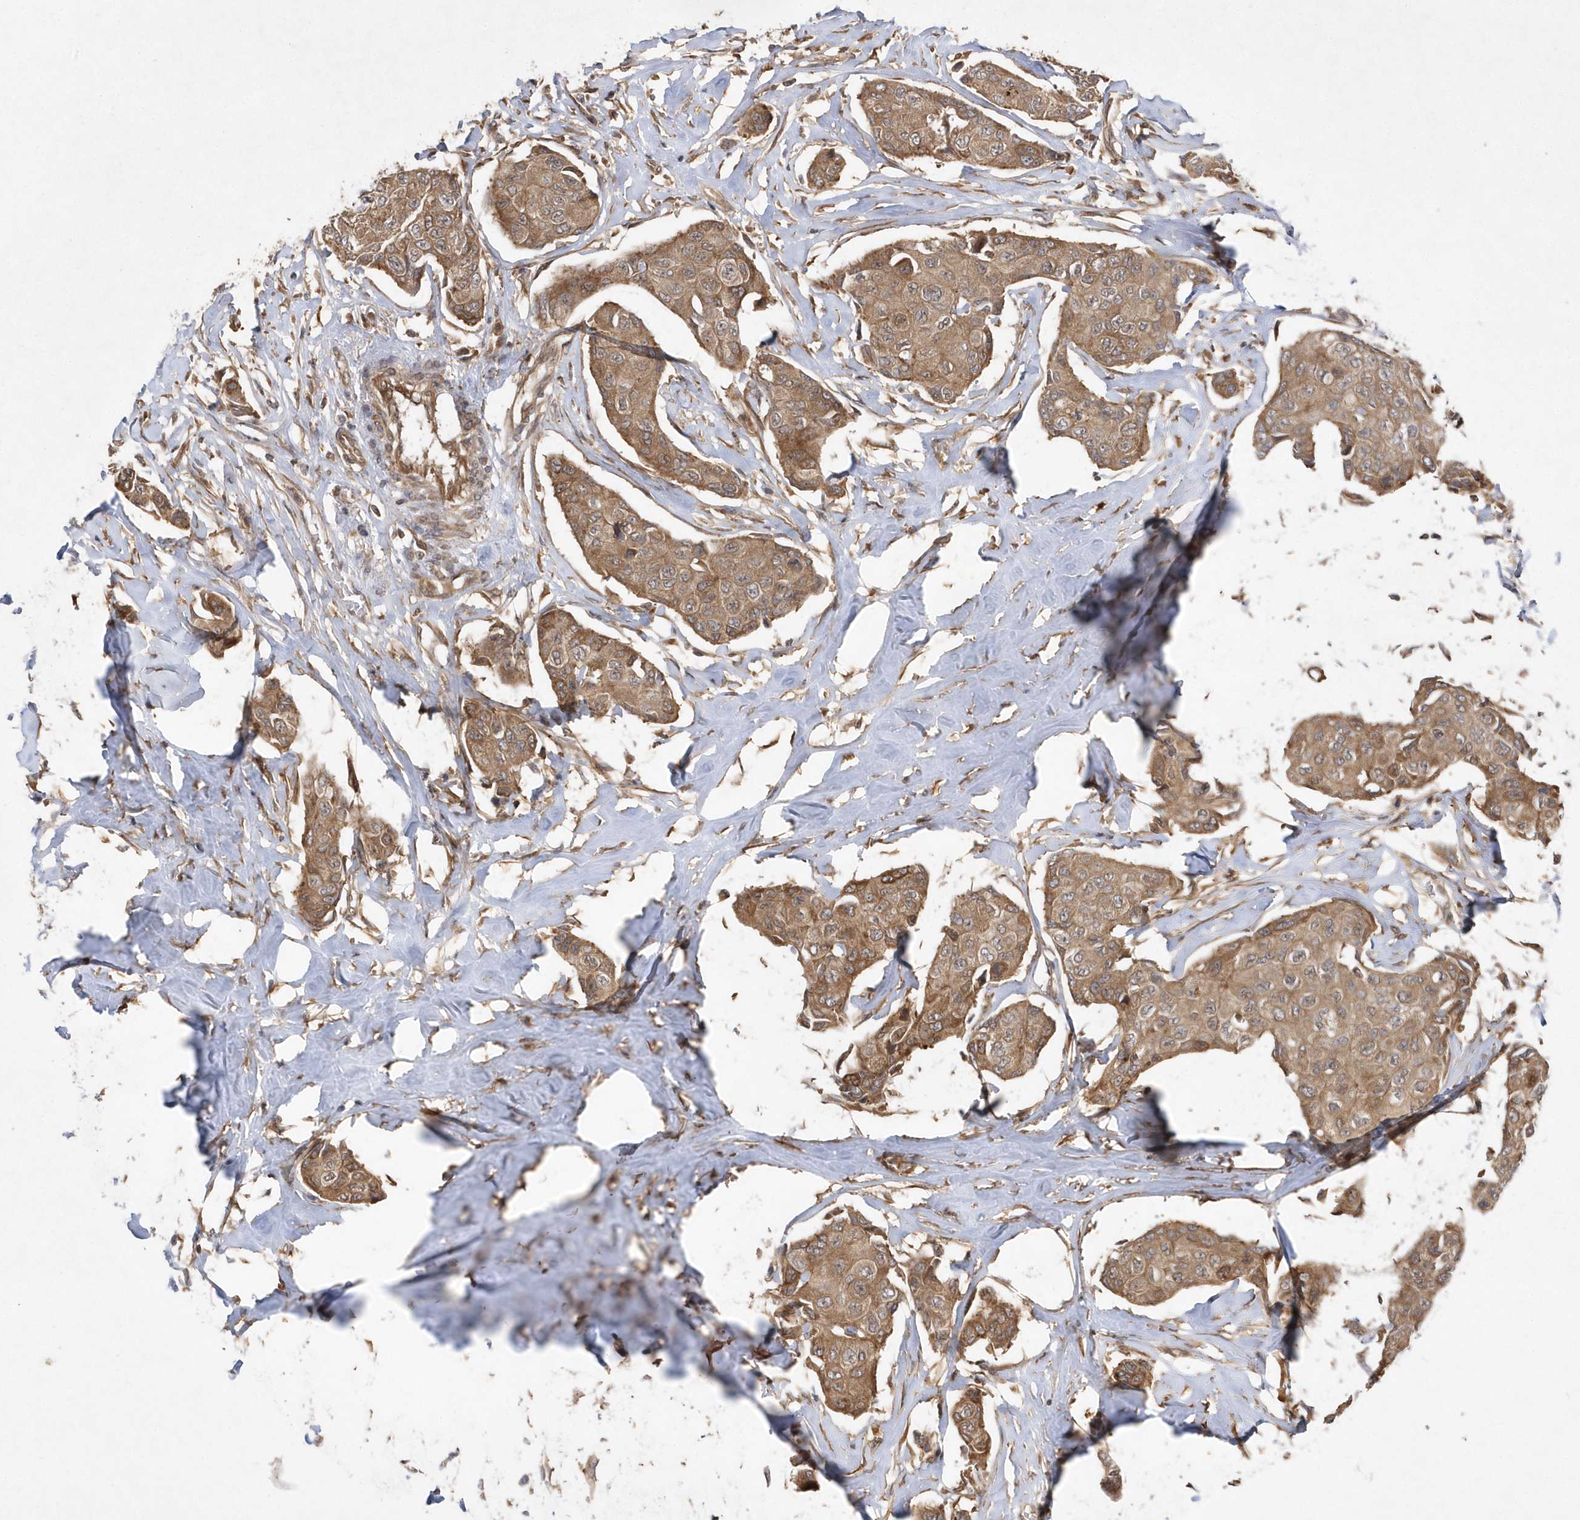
{"staining": {"intensity": "moderate", "quantity": ">75%", "location": "cytoplasmic/membranous"}, "tissue": "breast cancer", "cell_type": "Tumor cells", "image_type": "cancer", "snomed": [{"axis": "morphology", "description": "Duct carcinoma"}, {"axis": "topography", "description": "Breast"}], "caption": "There is medium levels of moderate cytoplasmic/membranous positivity in tumor cells of invasive ductal carcinoma (breast), as demonstrated by immunohistochemical staining (brown color).", "gene": "GFM2", "patient": {"sex": "female", "age": 80}}